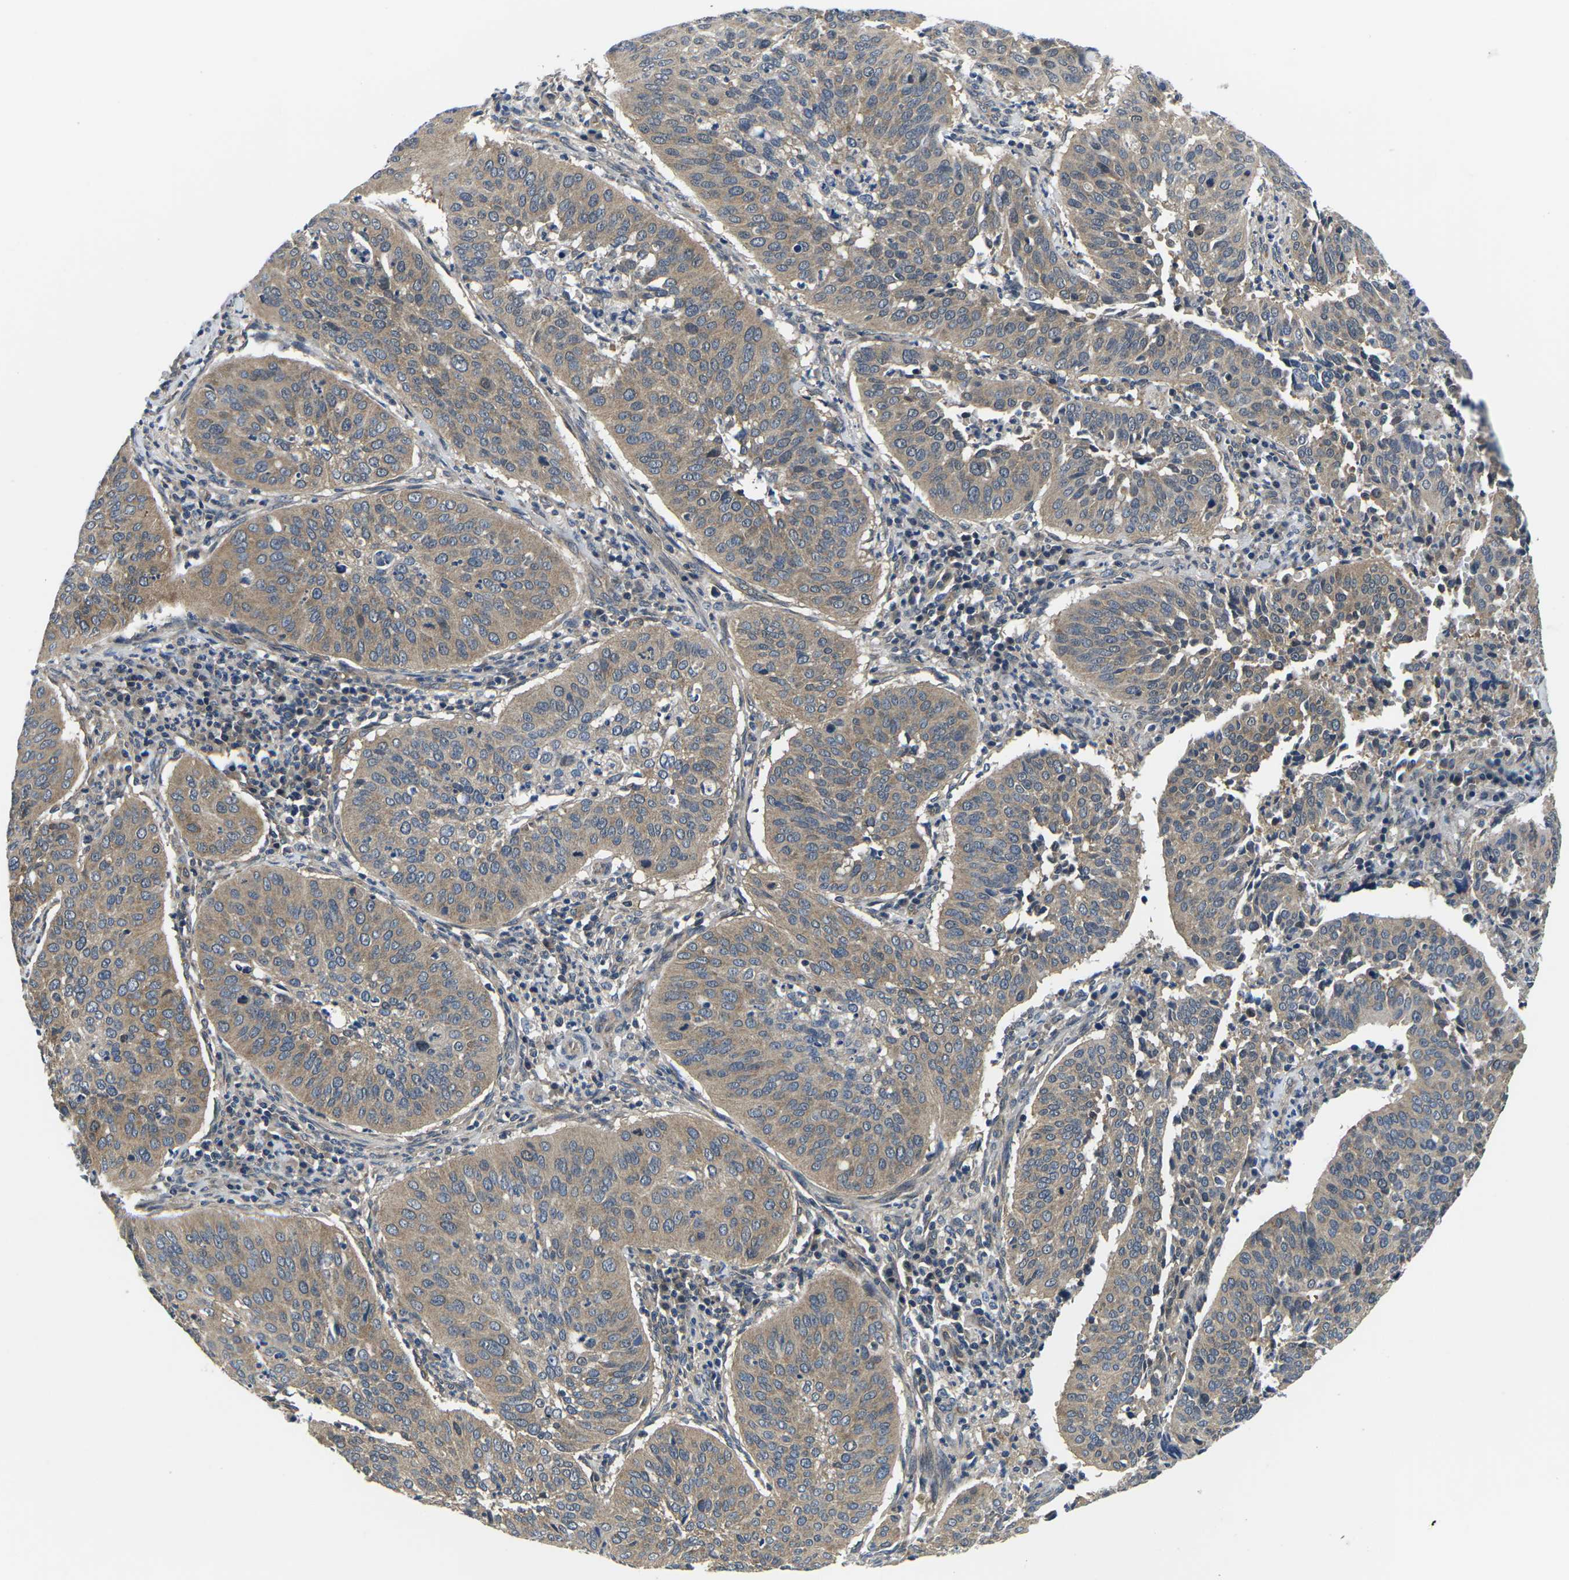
{"staining": {"intensity": "moderate", "quantity": ">75%", "location": "cytoplasmic/membranous"}, "tissue": "cervical cancer", "cell_type": "Tumor cells", "image_type": "cancer", "snomed": [{"axis": "morphology", "description": "Normal tissue, NOS"}, {"axis": "morphology", "description": "Squamous cell carcinoma, NOS"}, {"axis": "topography", "description": "Cervix"}], "caption": "Tumor cells exhibit medium levels of moderate cytoplasmic/membranous expression in about >75% of cells in cervical squamous cell carcinoma.", "gene": "GSK3B", "patient": {"sex": "female", "age": 39}}